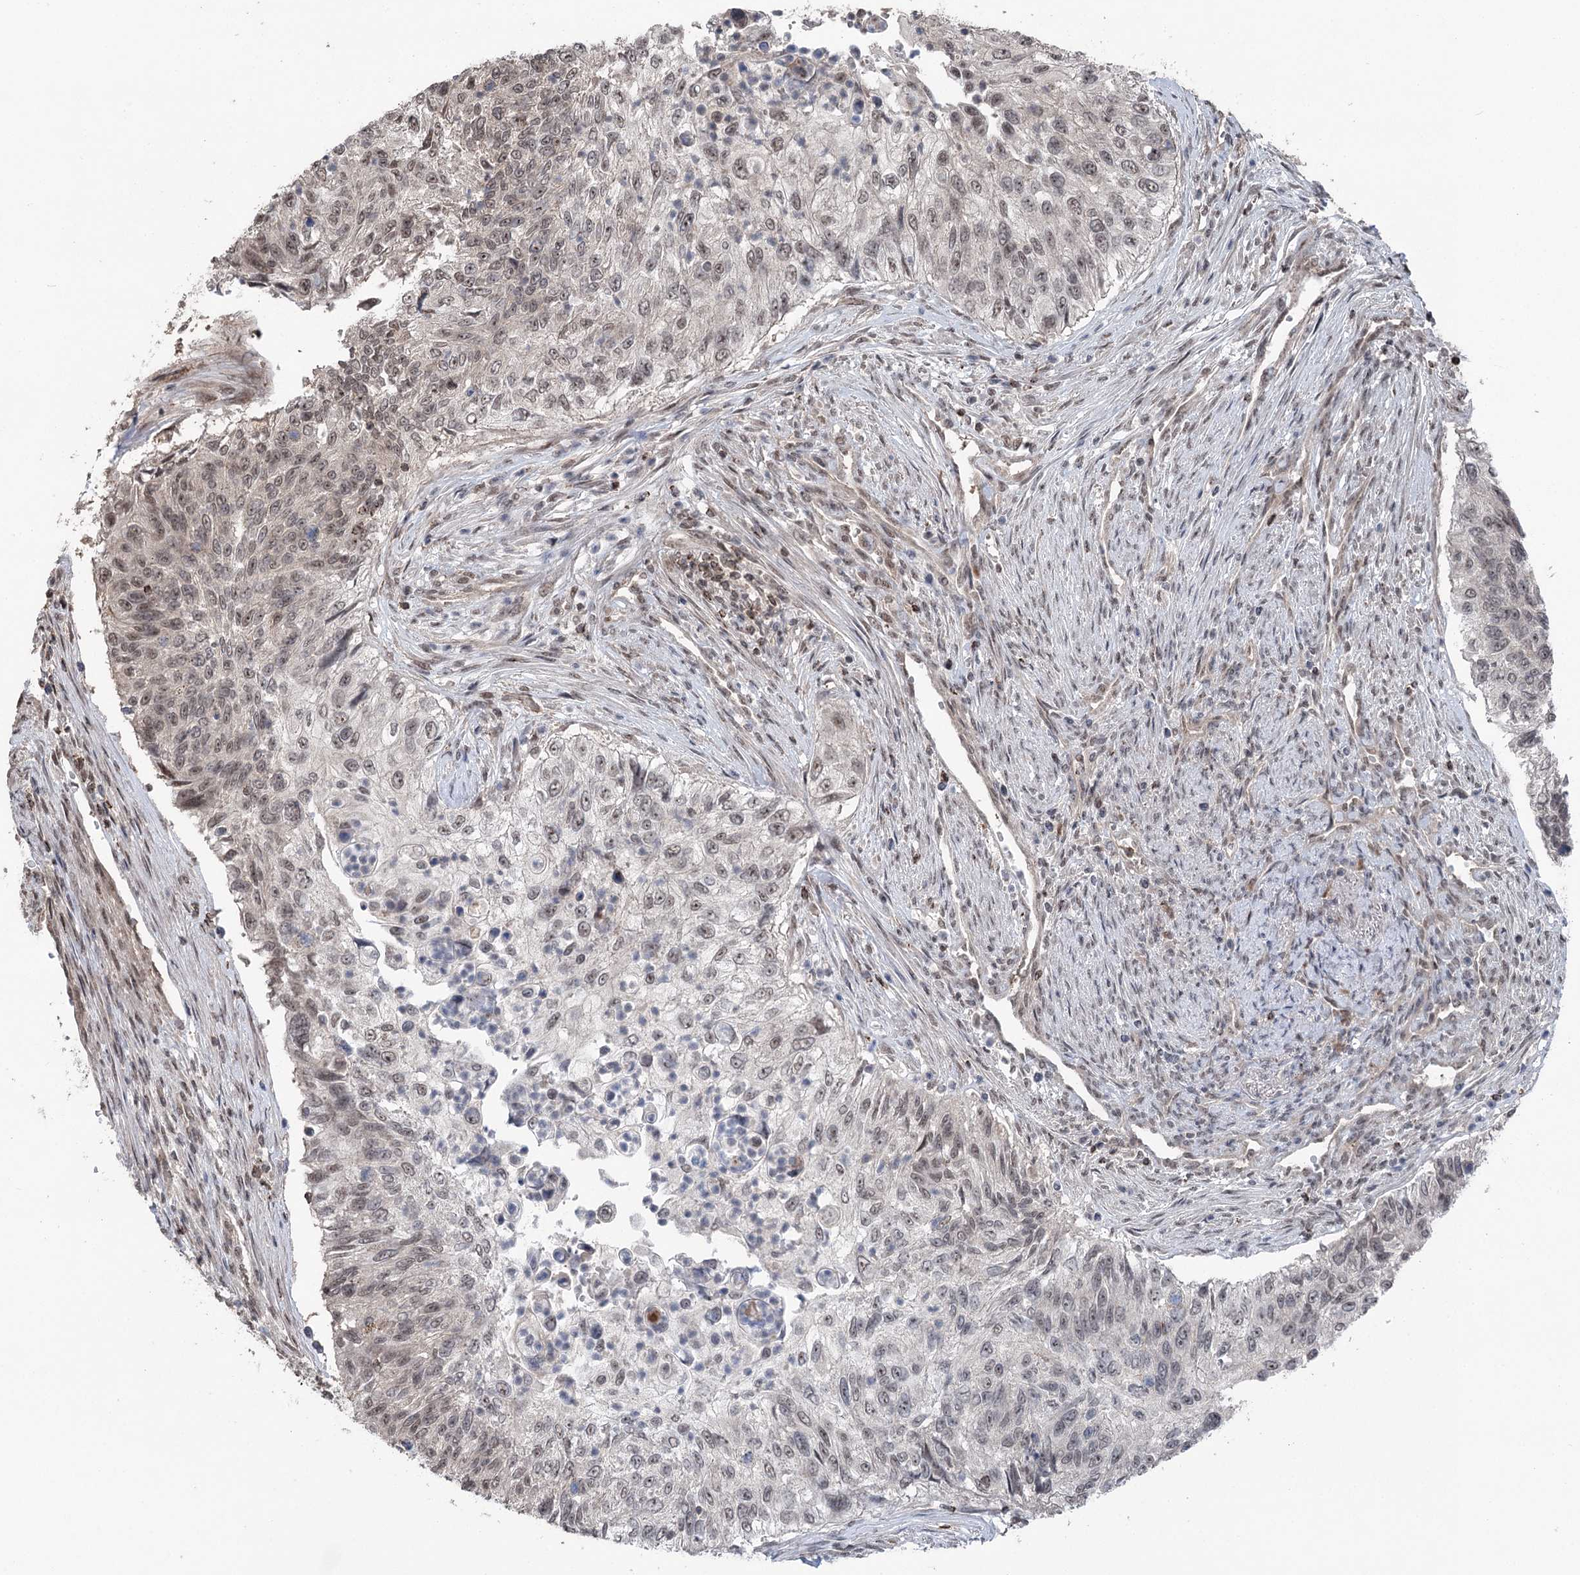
{"staining": {"intensity": "moderate", "quantity": "25%-75%", "location": "nuclear"}, "tissue": "urothelial cancer", "cell_type": "Tumor cells", "image_type": "cancer", "snomed": [{"axis": "morphology", "description": "Urothelial carcinoma, High grade"}, {"axis": "topography", "description": "Urinary bladder"}], "caption": "Urothelial carcinoma (high-grade) stained with a brown dye displays moderate nuclear positive expression in approximately 25%-75% of tumor cells.", "gene": "CCSER2", "patient": {"sex": "female", "age": 60}}